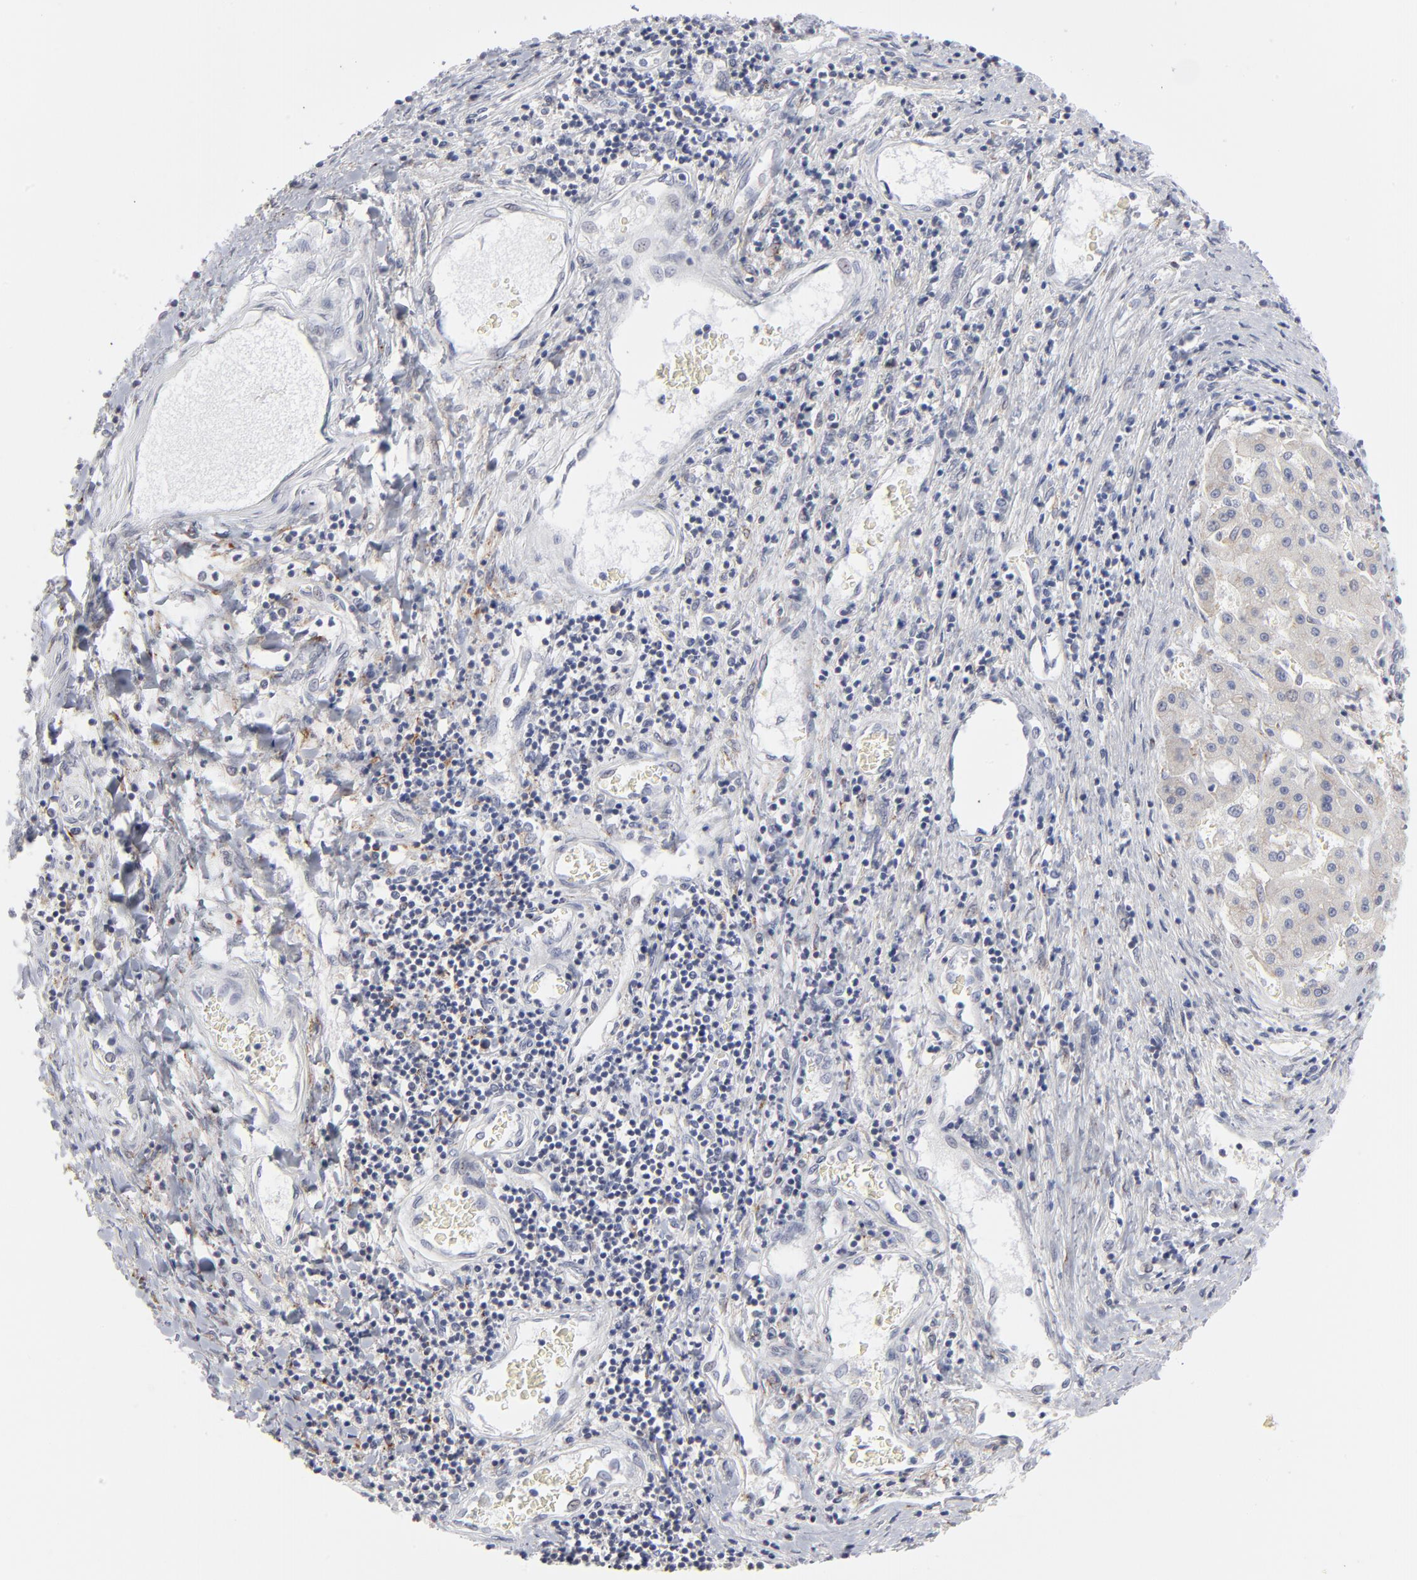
{"staining": {"intensity": "negative", "quantity": "none", "location": "none"}, "tissue": "liver cancer", "cell_type": "Tumor cells", "image_type": "cancer", "snomed": [{"axis": "morphology", "description": "Carcinoma, Hepatocellular, NOS"}, {"axis": "topography", "description": "Liver"}], "caption": "Tumor cells are negative for brown protein staining in liver cancer (hepatocellular carcinoma).", "gene": "AURKA", "patient": {"sex": "male", "age": 24}}